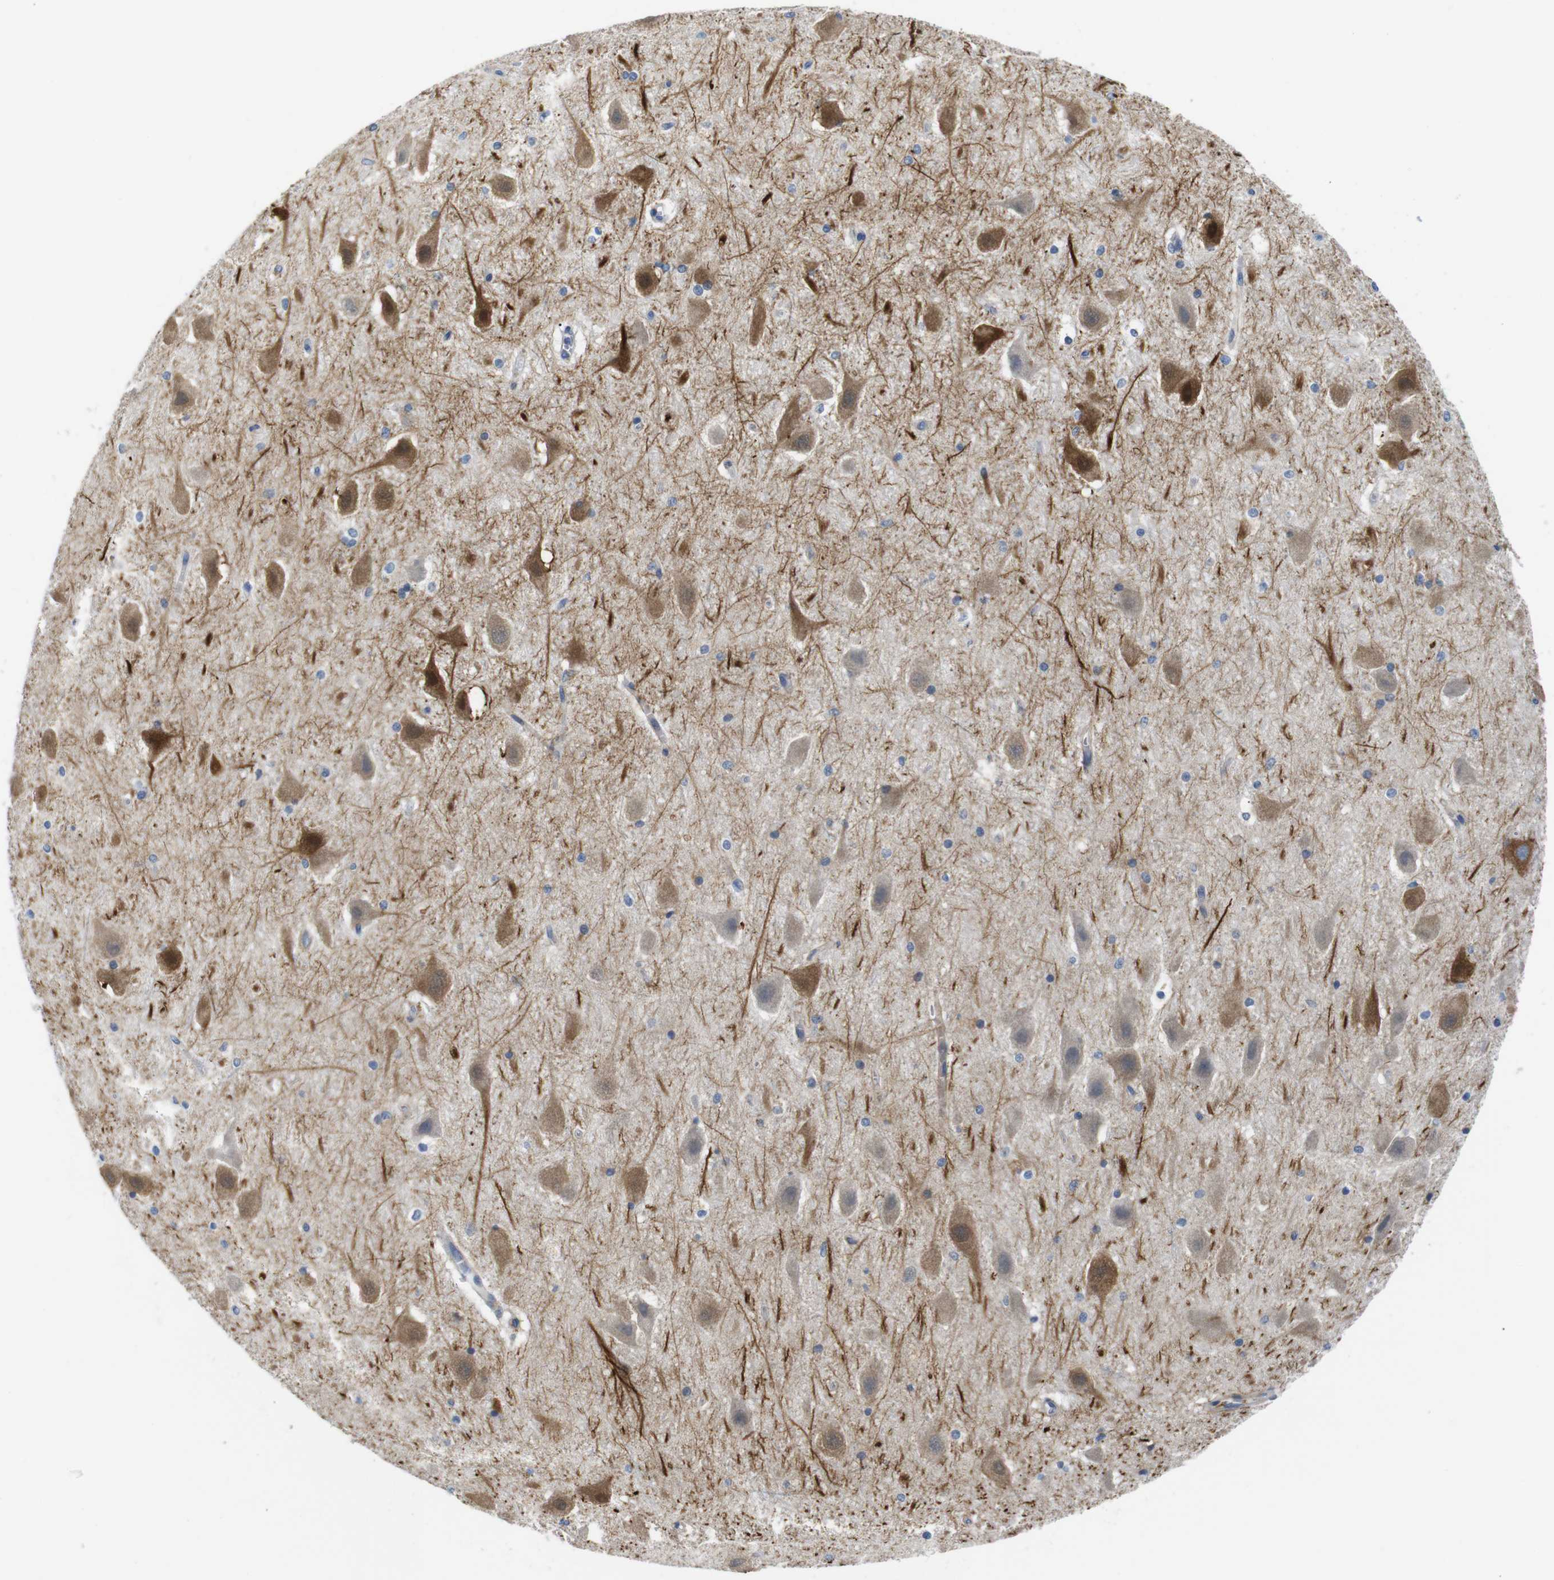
{"staining": {"intensity": "moderate", "quantity": "<25%", "location": "cytoplasmic/membranous"}, "tissue": "hippocampus", "cell_type": "Glial cells", "image_type": "normal", "snomed": [{"axis": "morphology", "description": "Normal tissue, NOS"}, {"axis": "topography", "description": "Hippocampus"}], "caption": "Immunohistochemical staining of normal hippocampus exhibits moderate cytoplasmic/membranous protein expression in about <25% of glial cells.", "gene": "DCP1A", "patient": {"sex": "female", "age": 19}}